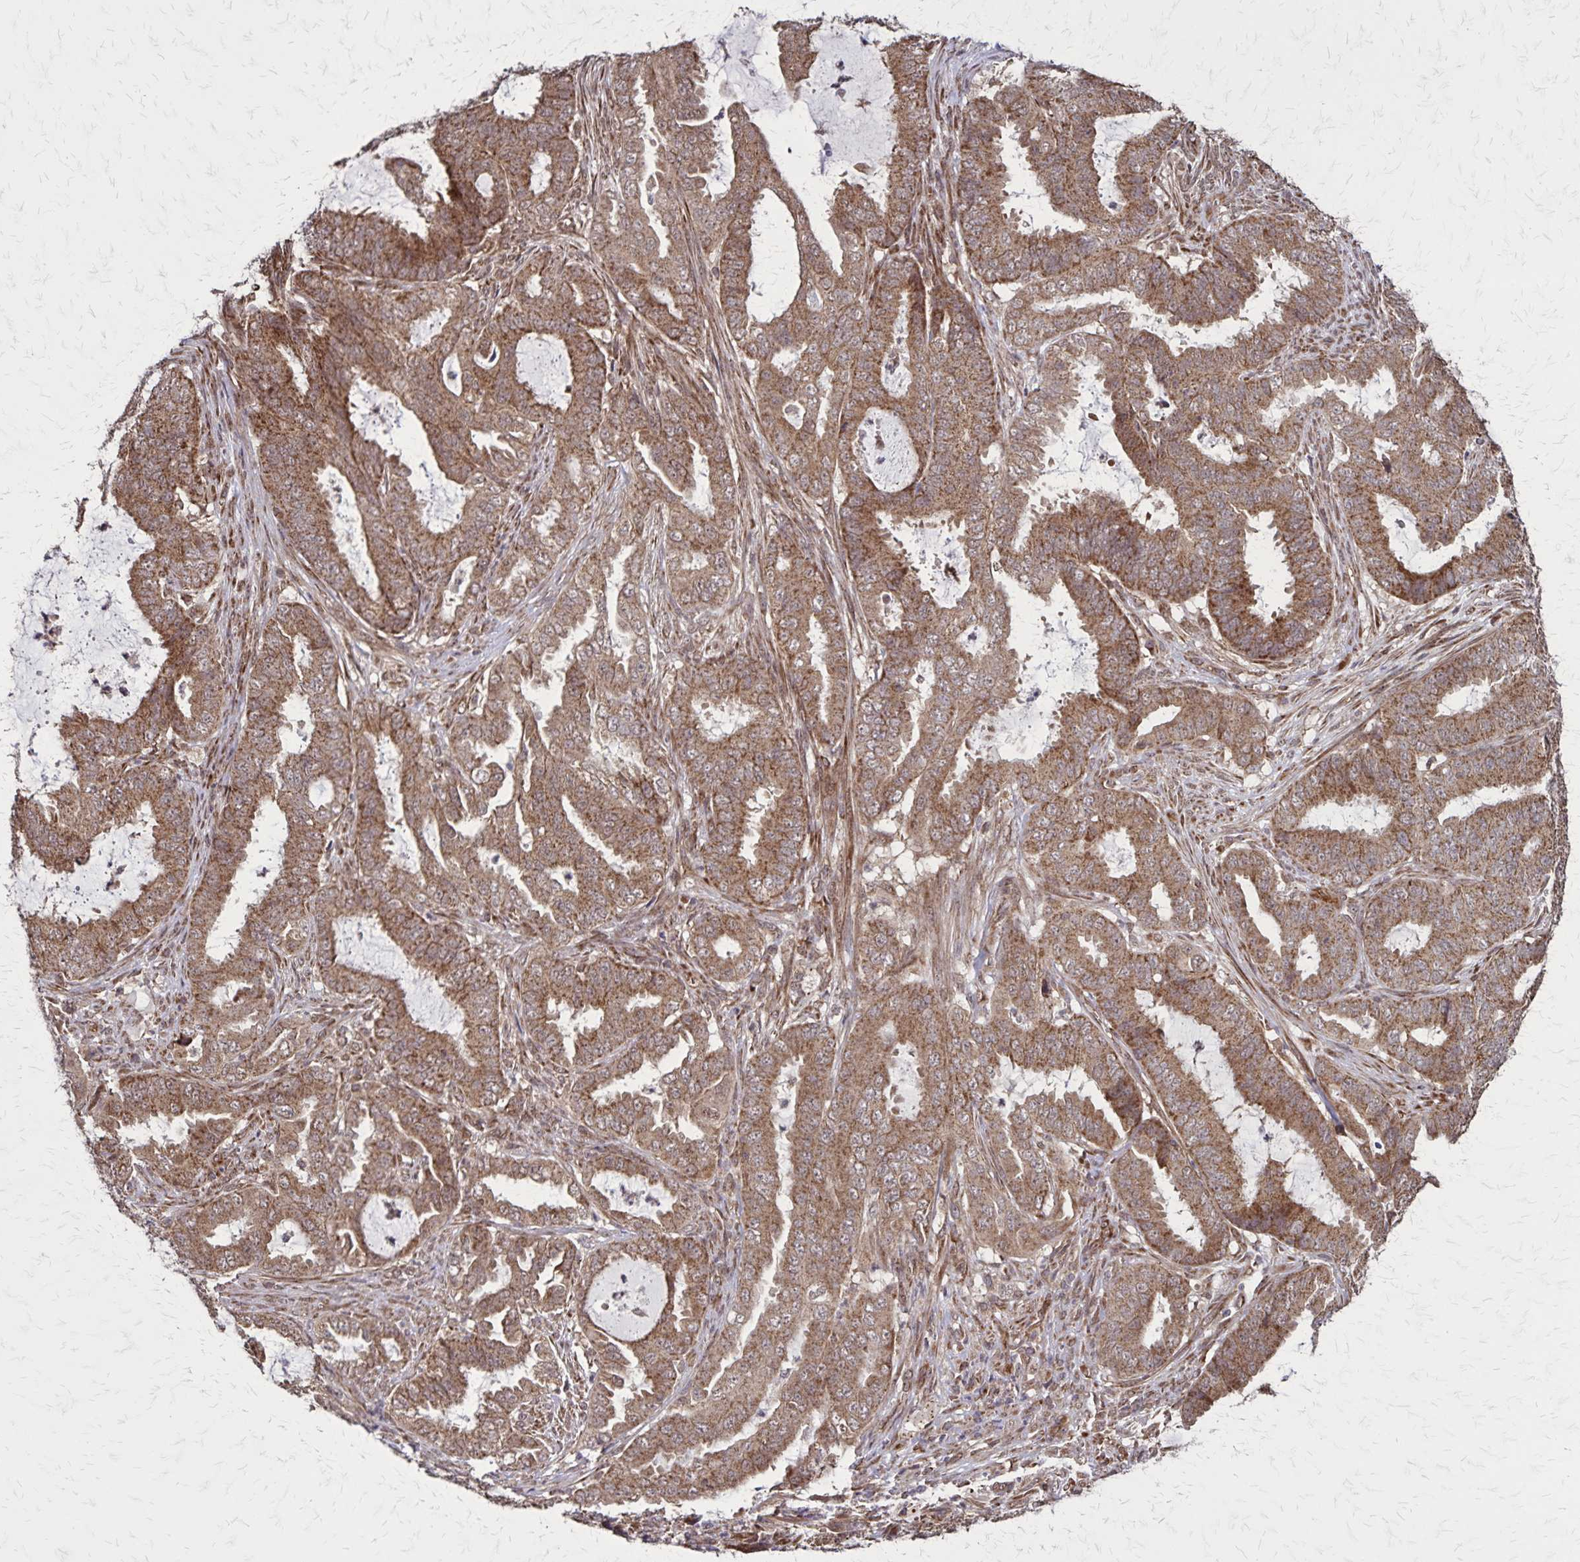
{"staining": {"intensity": "moderate", "quantity": ">75%", "location": "cytoplasmic/membranous"}, "tissue": "endometrial cancer", "cell_type": "Tumor cells", "image_type": "cancer", "snomed": [{"axis": "morphology", "description": "Adenocarcinoma, NOS"}, {"axis": "topography", "description": "Endometrium"}], "caption": "This micrograph displays immunohistochemistry staining of endometrial cancer (adenocarcinoma), with medium moderate cytoplasmic/membranous positivity in about >75% of tumor cells.", "gene": "NFS1", "patient": {"sex": "female", "age": 51}}